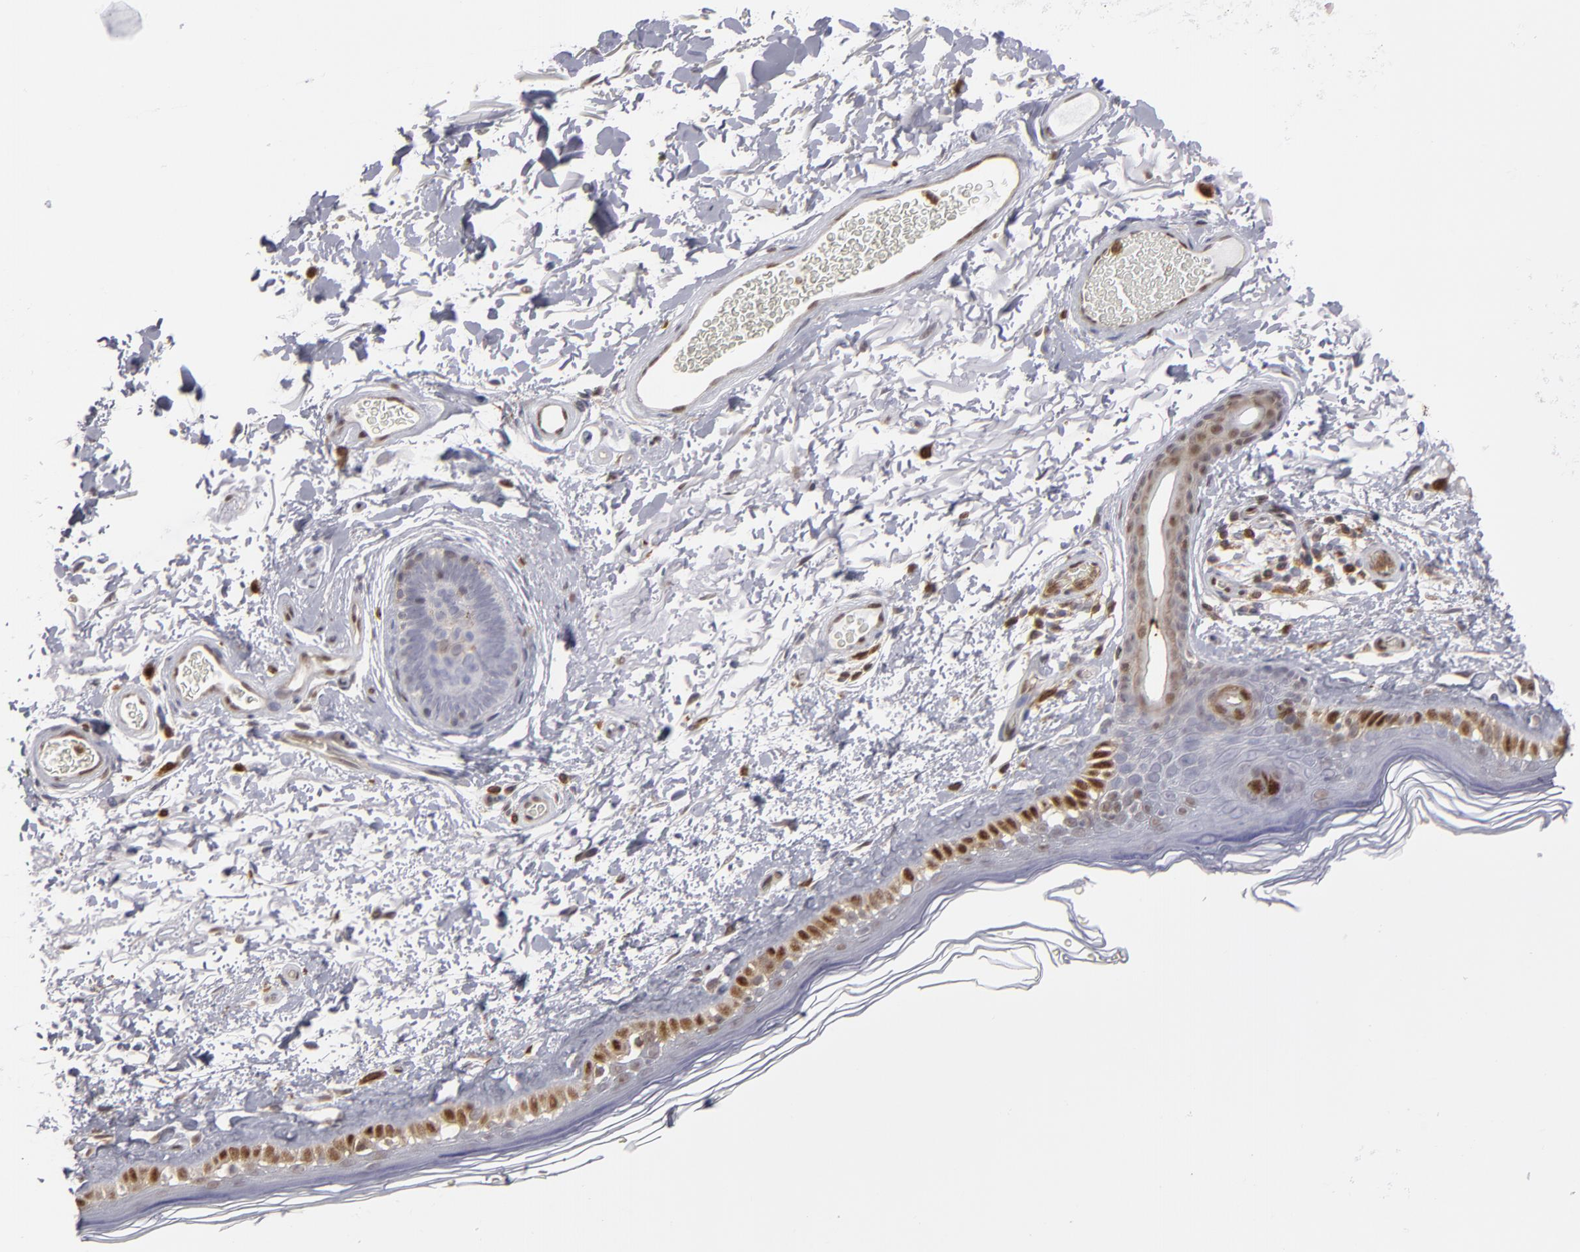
{"staining": {"intensity": "negative", "quantity": "none", "location": "none"}, "tissue": "skin", "cell_type": "Fibroblasts", "image_type": "normal", "snomed": [{"axis": "morphology", "description": "Normal tissue, NOS"}, {"axis": "topography", "description": "Skin"}], "caption": "This is an immunohistochemistry histopathology image of normal human skin. There is no positivity in fibroblasts.", "gene": "GSR", "patient": {"sex": "male", "age": 63}}